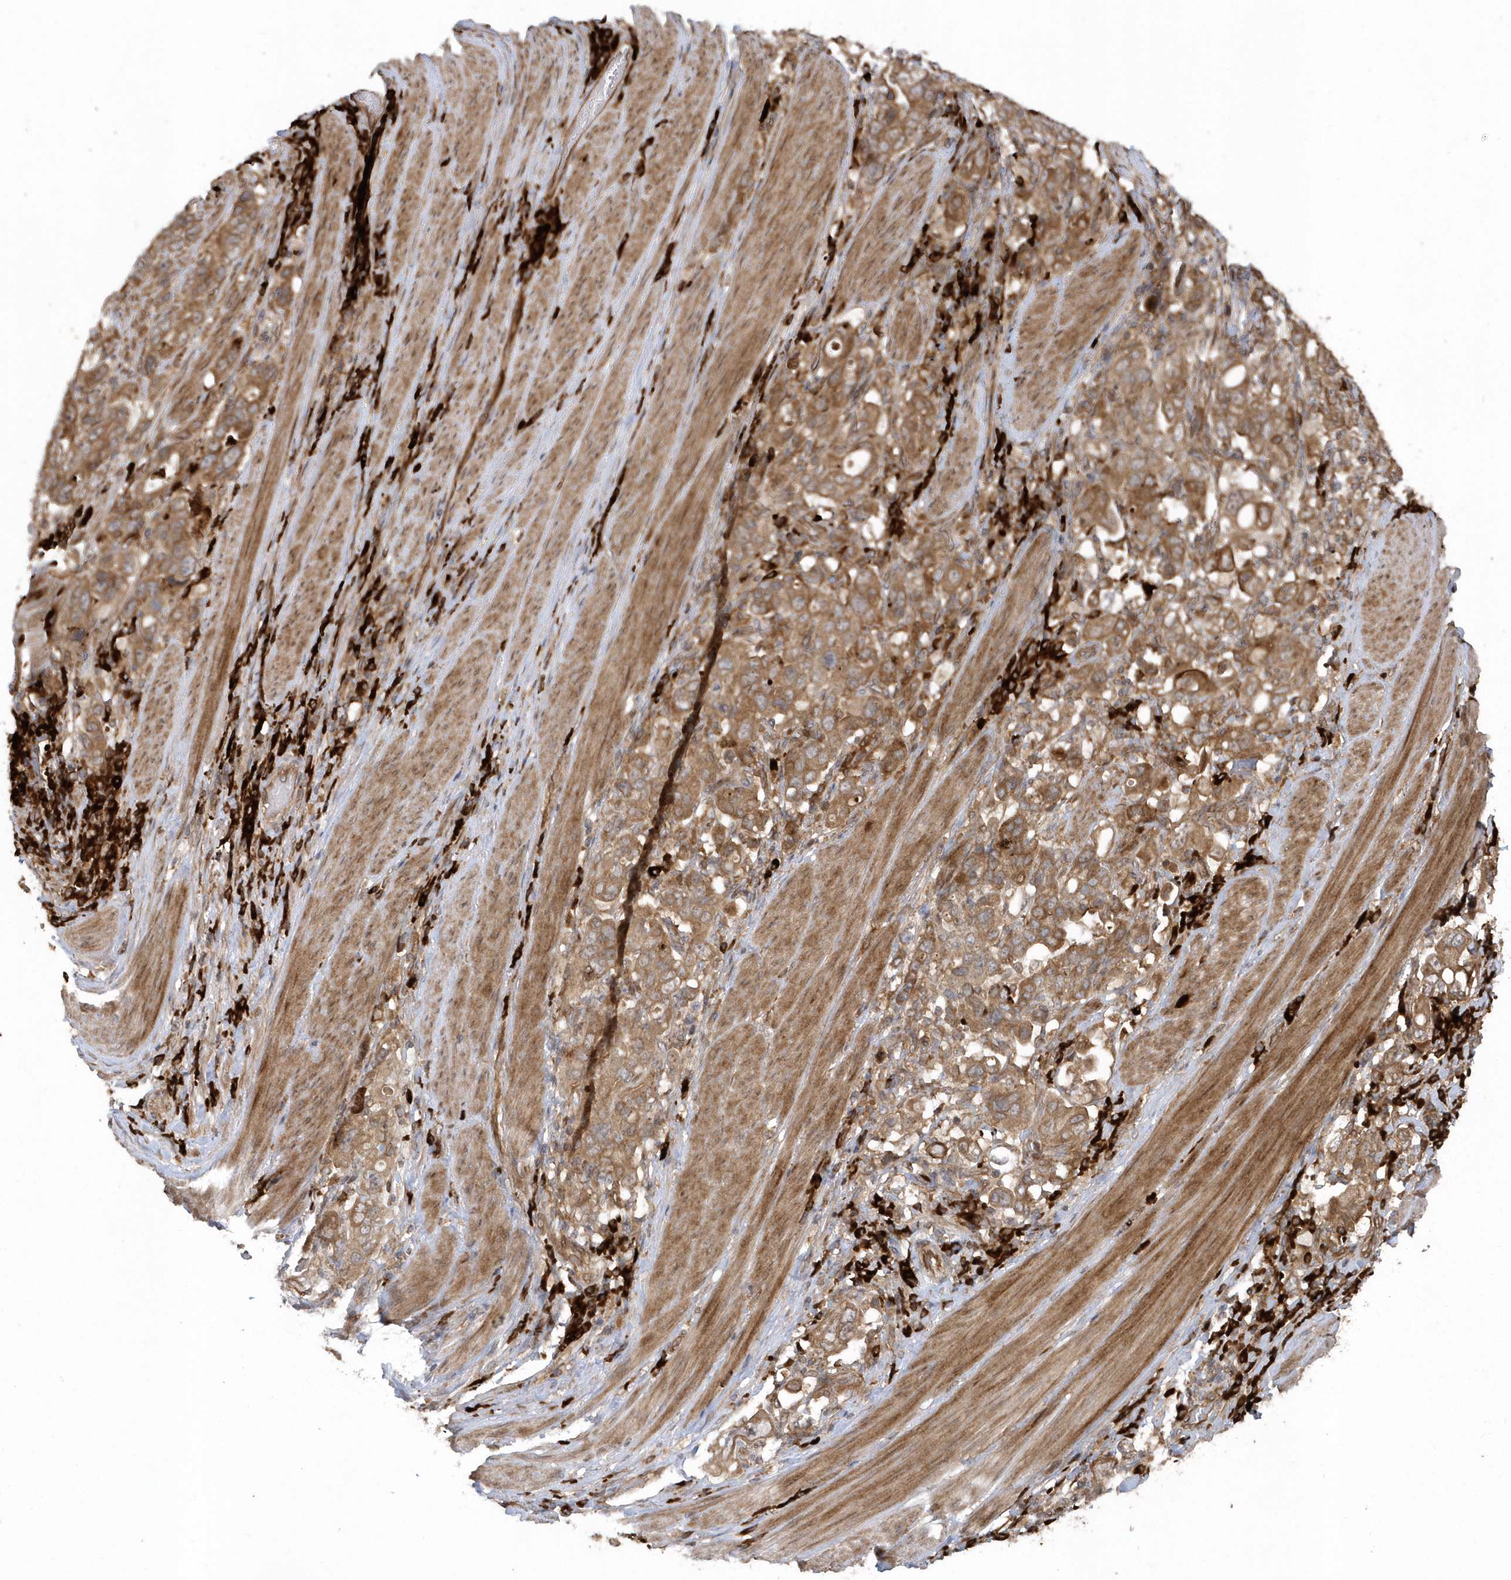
{"staining": {"intensity": "moderate", "quantity": ">75%", "location": "cytoplasmic/membranous"}, "tissue": "stomach cancer", "cell_type": "Tumor cells", "image_type": "cancer", "snomed": [{"axis": "morphology", "description": "Adenocarcinoma, NOS"}, {"axis": "topography", "description": "Stomach, upper"}], "caption": "Moderate cytoplasmic/membranous protein expression is present in about >75% of tumor cells in adenocarcinoma (stomach). The staining was performed using DAB, with brown indicating positive protein expression. Nuclei are stained blue with hematoxylin.", "gene": "HERPUD1", "patient": {"sex": "male", "age": 62}}